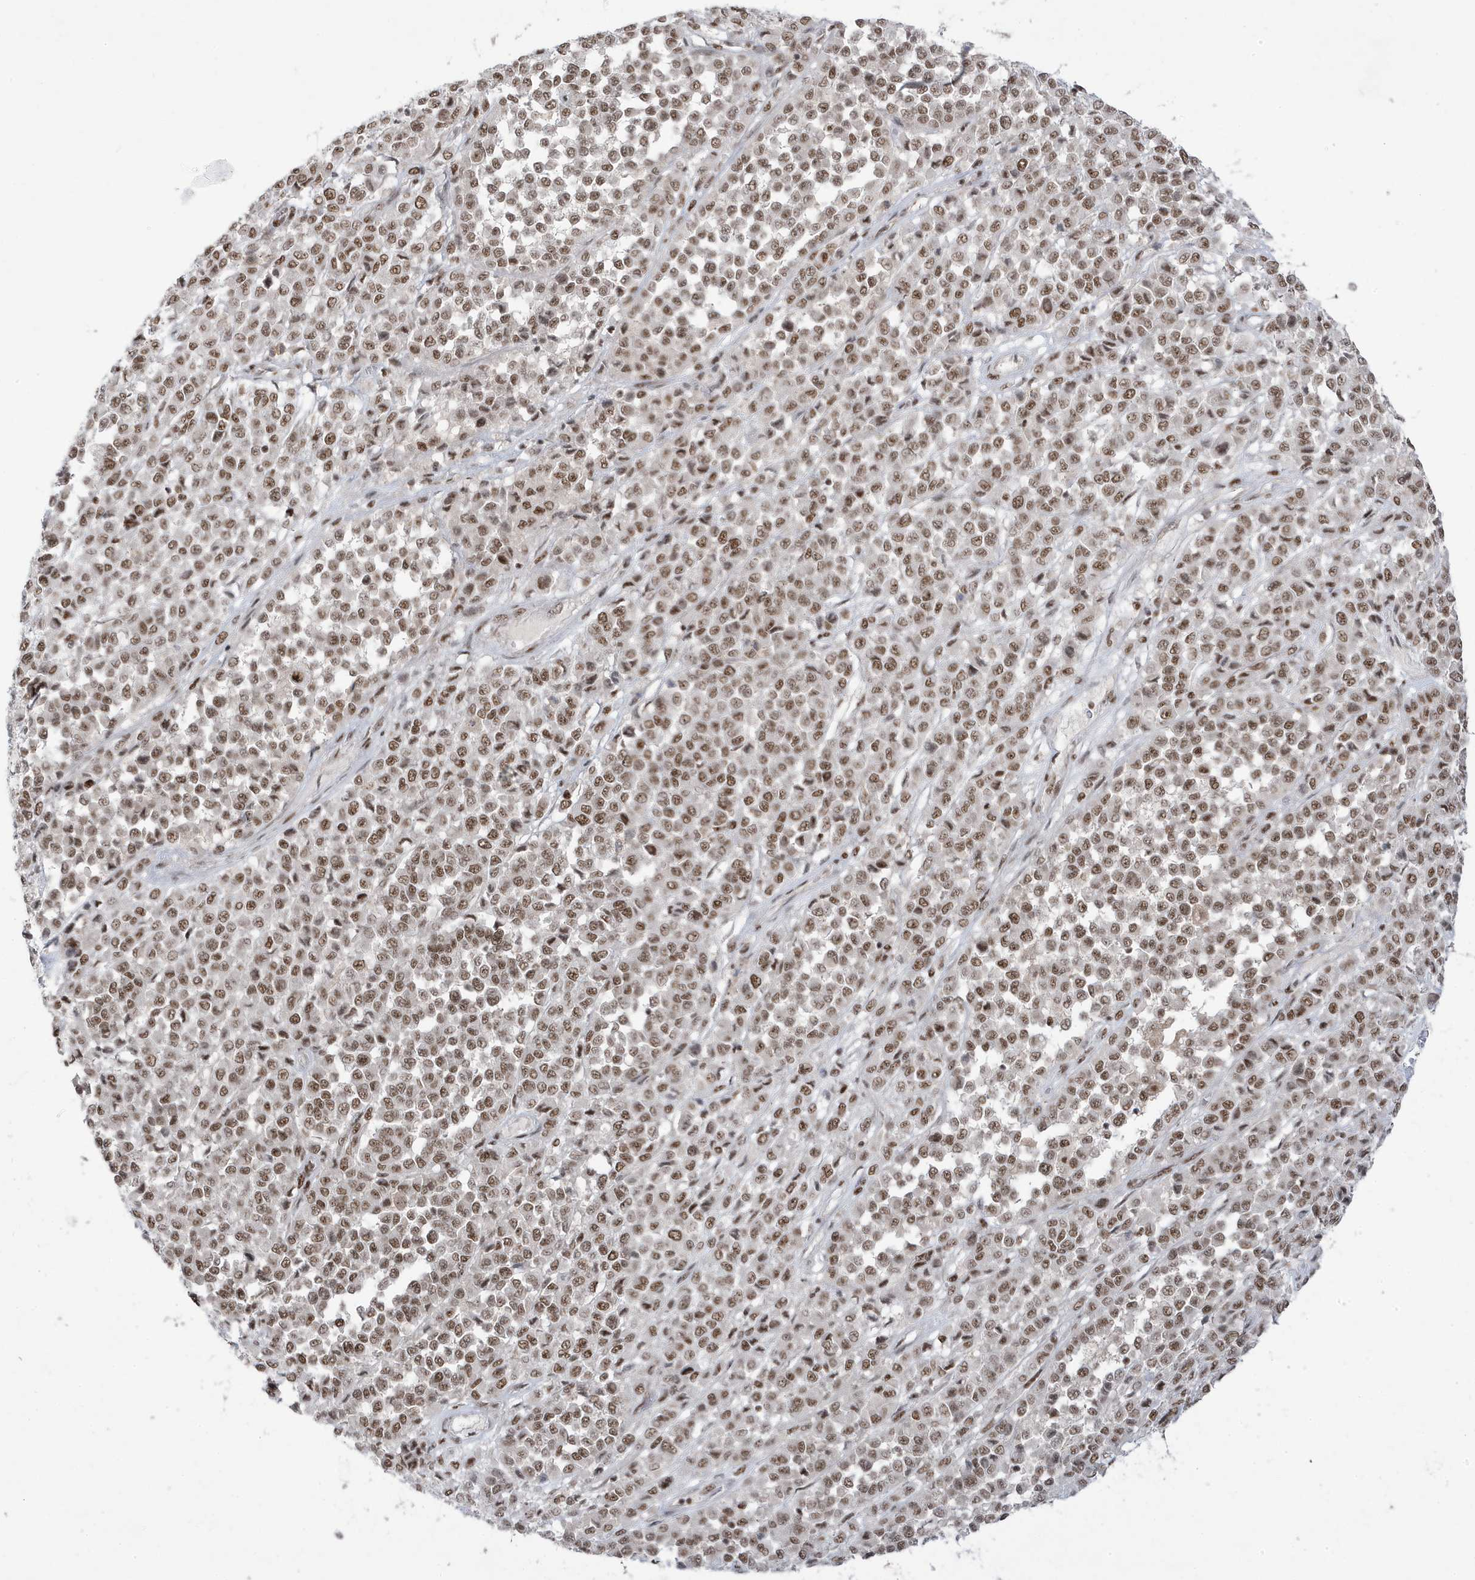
{"staining": {"intensity": "moderate", "quantity": ">75%", "location": "nuclear"}, "tissue": "melanoma", "cell_type": "Tumor cells", "image_type": "cancer", "snomed": [{"axis": "morphology", "description": "Malignant melanoma, Metastatic site"}, {"axis": "topography", "description": "Pancreas"}], "caption": "Immunohistochemical staining of malignant melanoma (metastatic site) demonstrates medium levels of moderate nuclear protein expression in approximately >75% of tumor cells. (IHC, brightfield microscopy, high magnification).", "gene": "MTREX", "patient": {"sex": "female", "age": 30}}